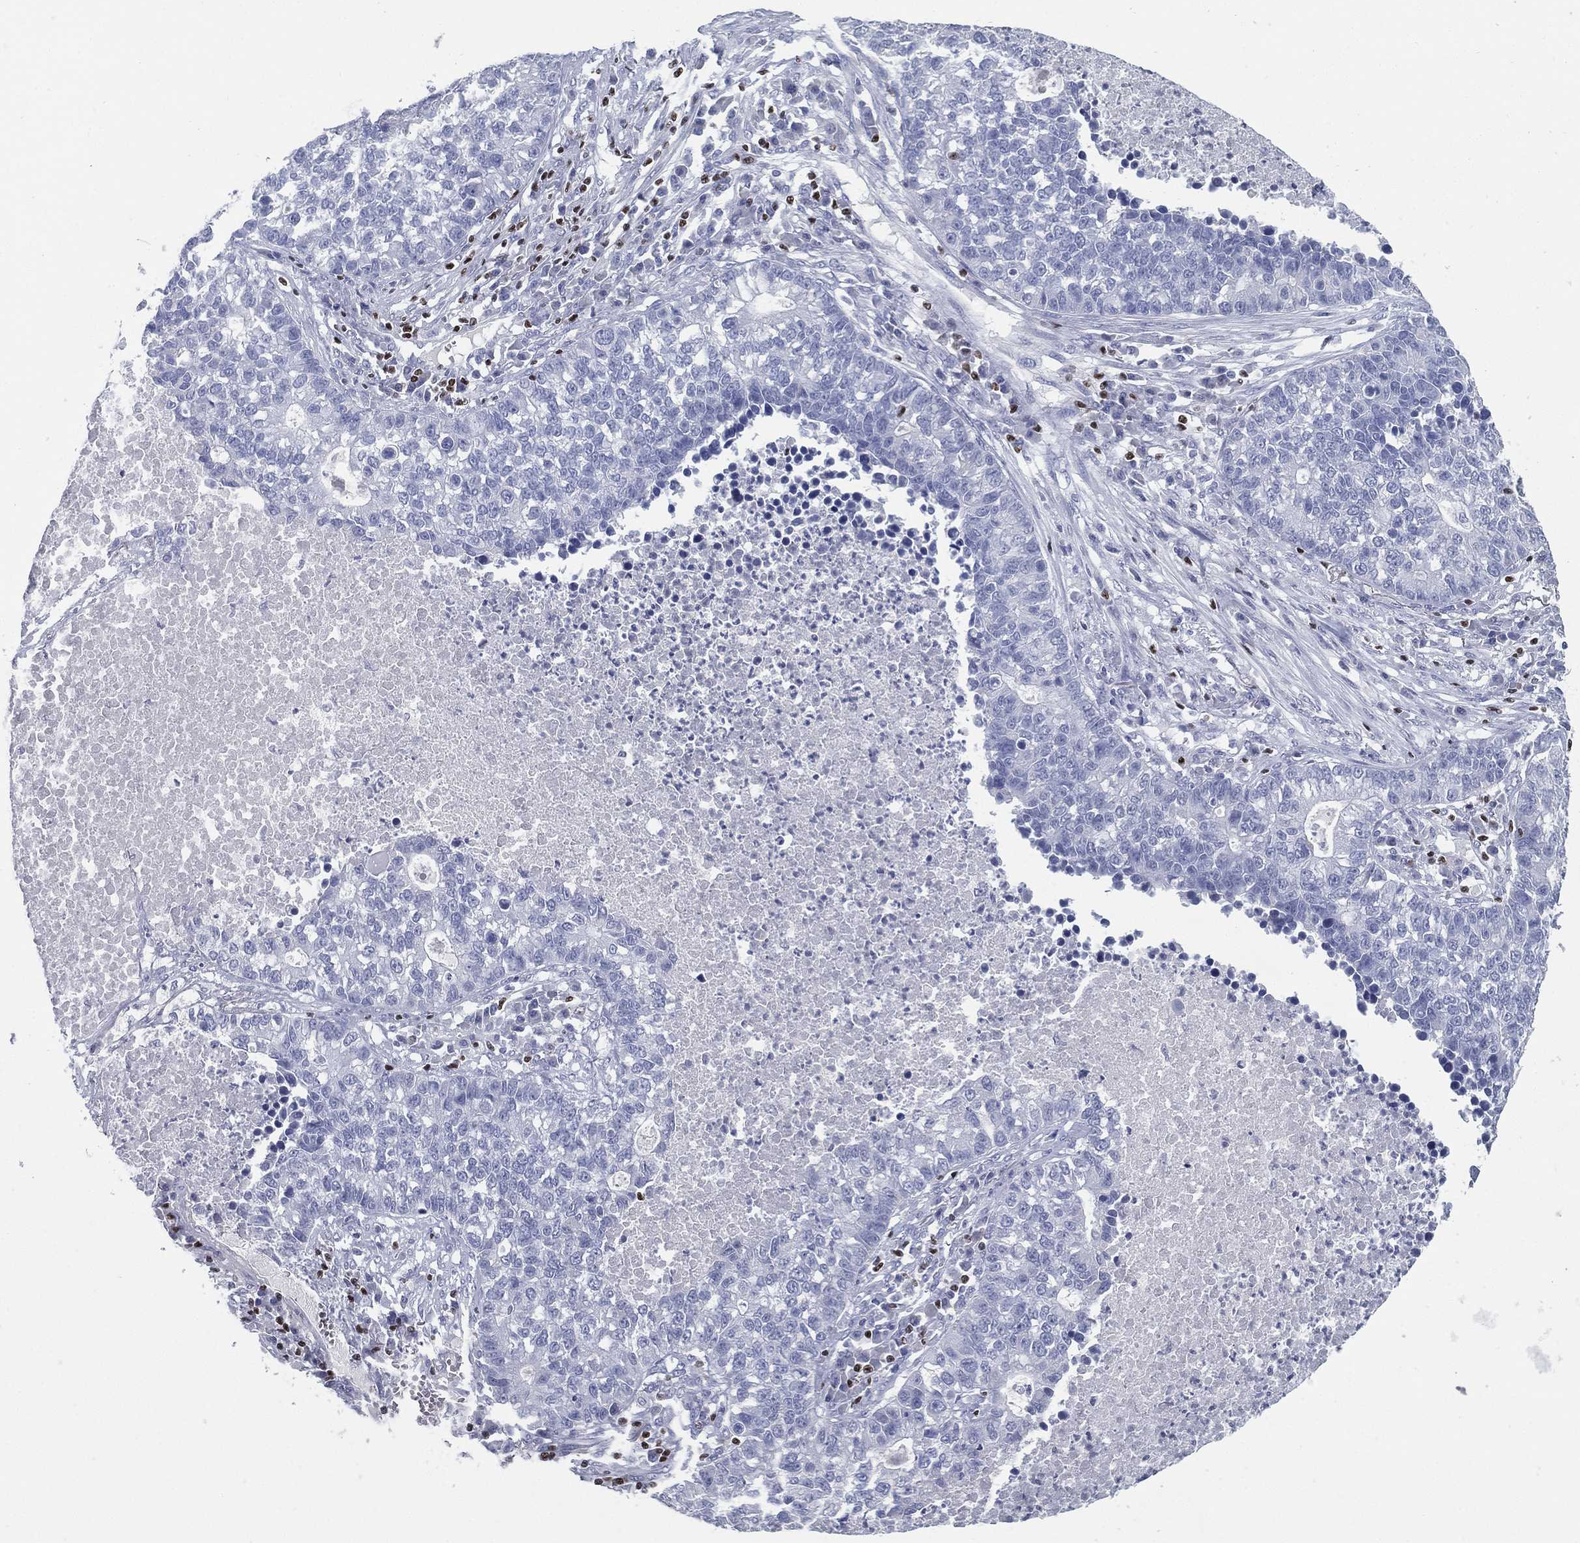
{"staining": {"intensity": "negative", "quantity": "none", "location": "none"}, "tissue": "lung cancer", "cell_type": "Tumor cells", "image_type": "cancer", "snomed": [{"axis": "morphology", "description": "Adenocarcinoma, NOS"}, {"axis": "topography", "description": "Lung"}], "caption": "An image of lung adenocarcinoma stained for a protein exhibits no brown staining in tumor cells.", "gene": "PYHIN1", "patient": {"sex": "male", "age": 57}}